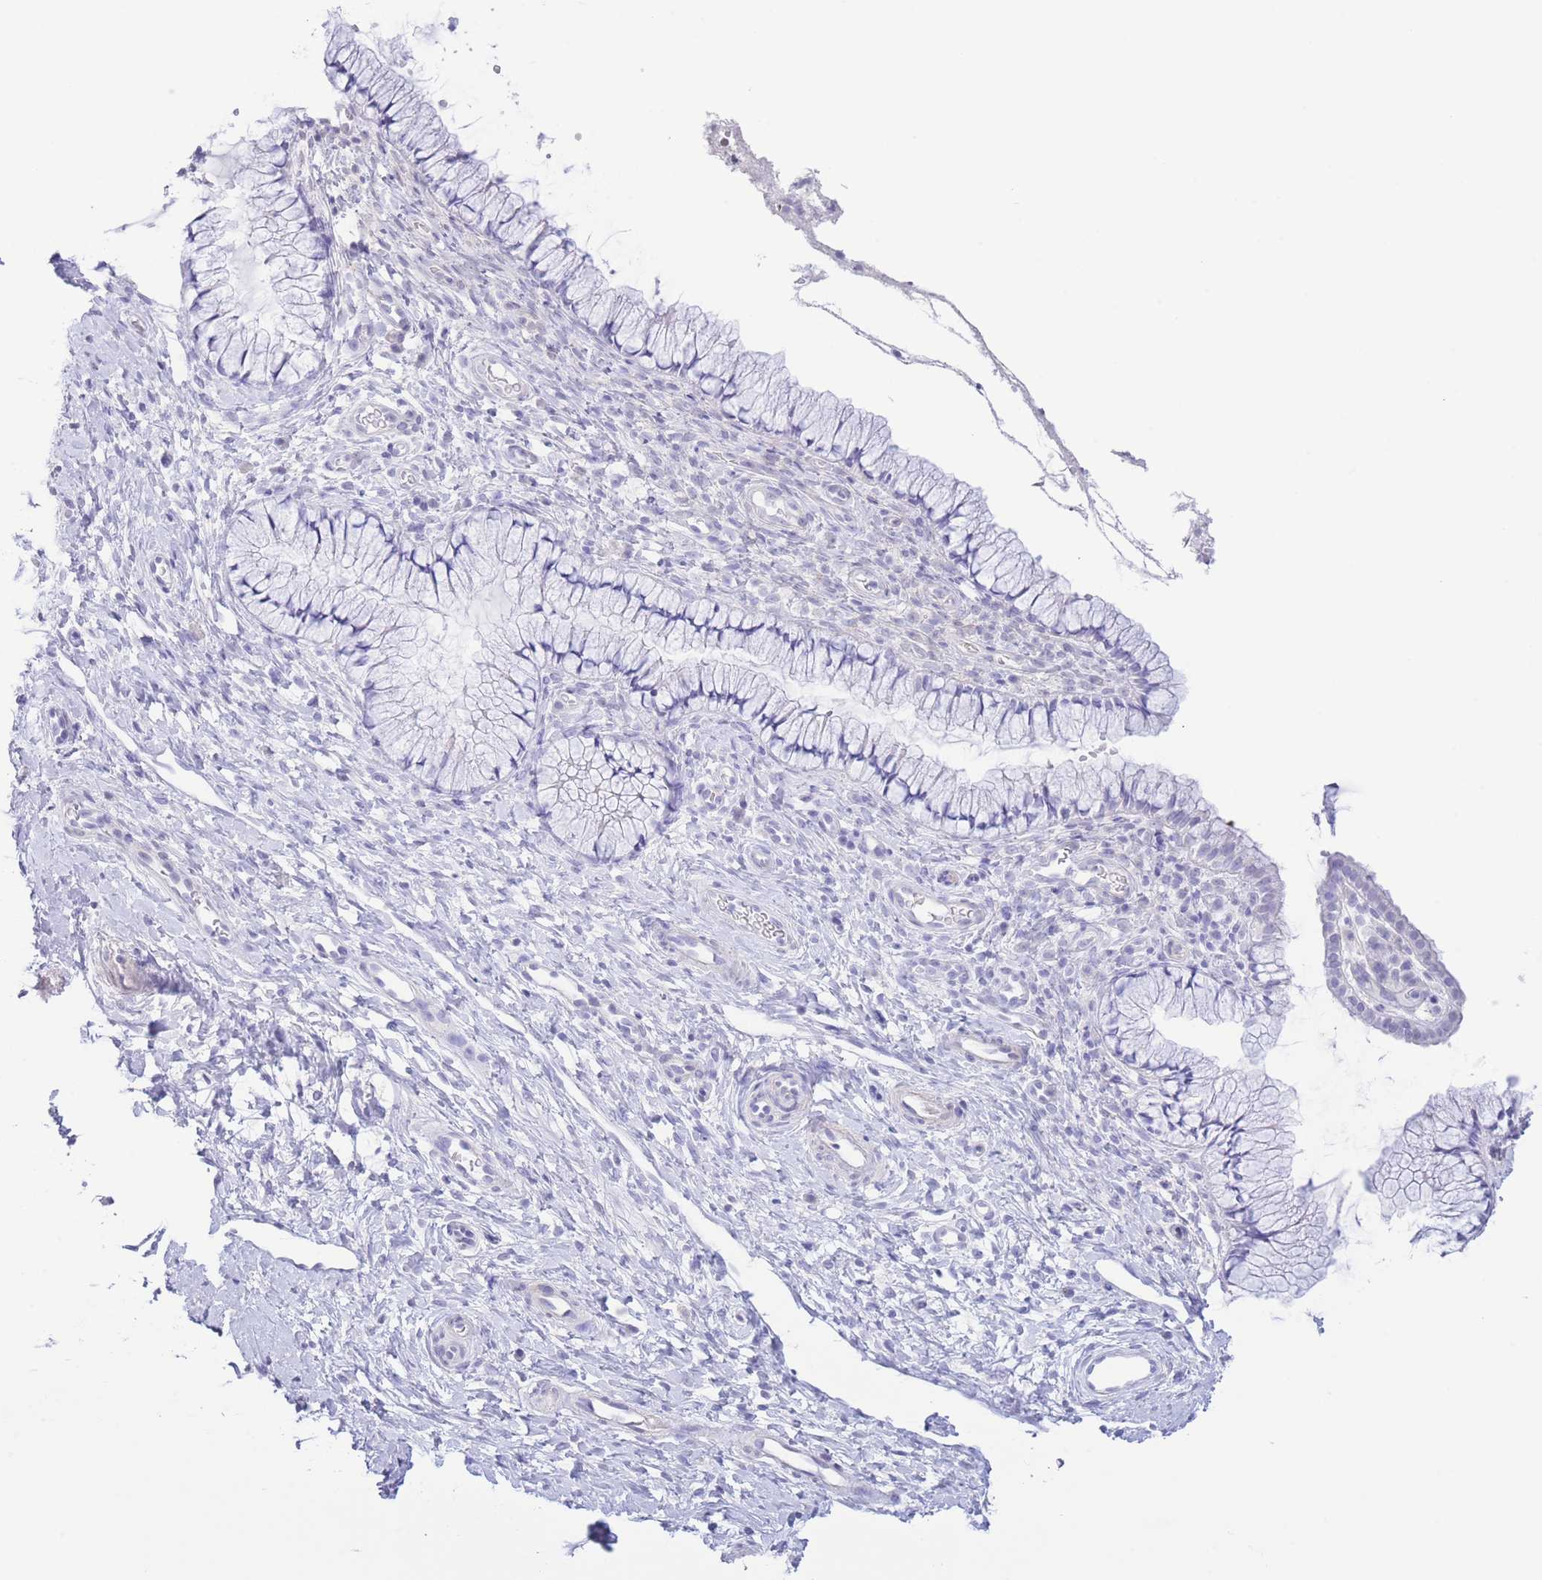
{"staining": {"intensity": "negative", "quantity": "none", "location": "none"}, "tissue": "cervix", "cell_type": "Glandular cells", "image_type": "normal", "snomed": [{"axis": "morphology", "description": "Normal tissue, NOS"}, {"axis": "topography", "description": "Cervix"}], "caption": "This photomicrograph is of normal cervix stained with immunohistochemistry to label a protein in brown with the nuclei are counter-stained blue. There is no staining in glandular cells.", "gene": "PKLR", "patient": {"sex": "female", "age": 36}}